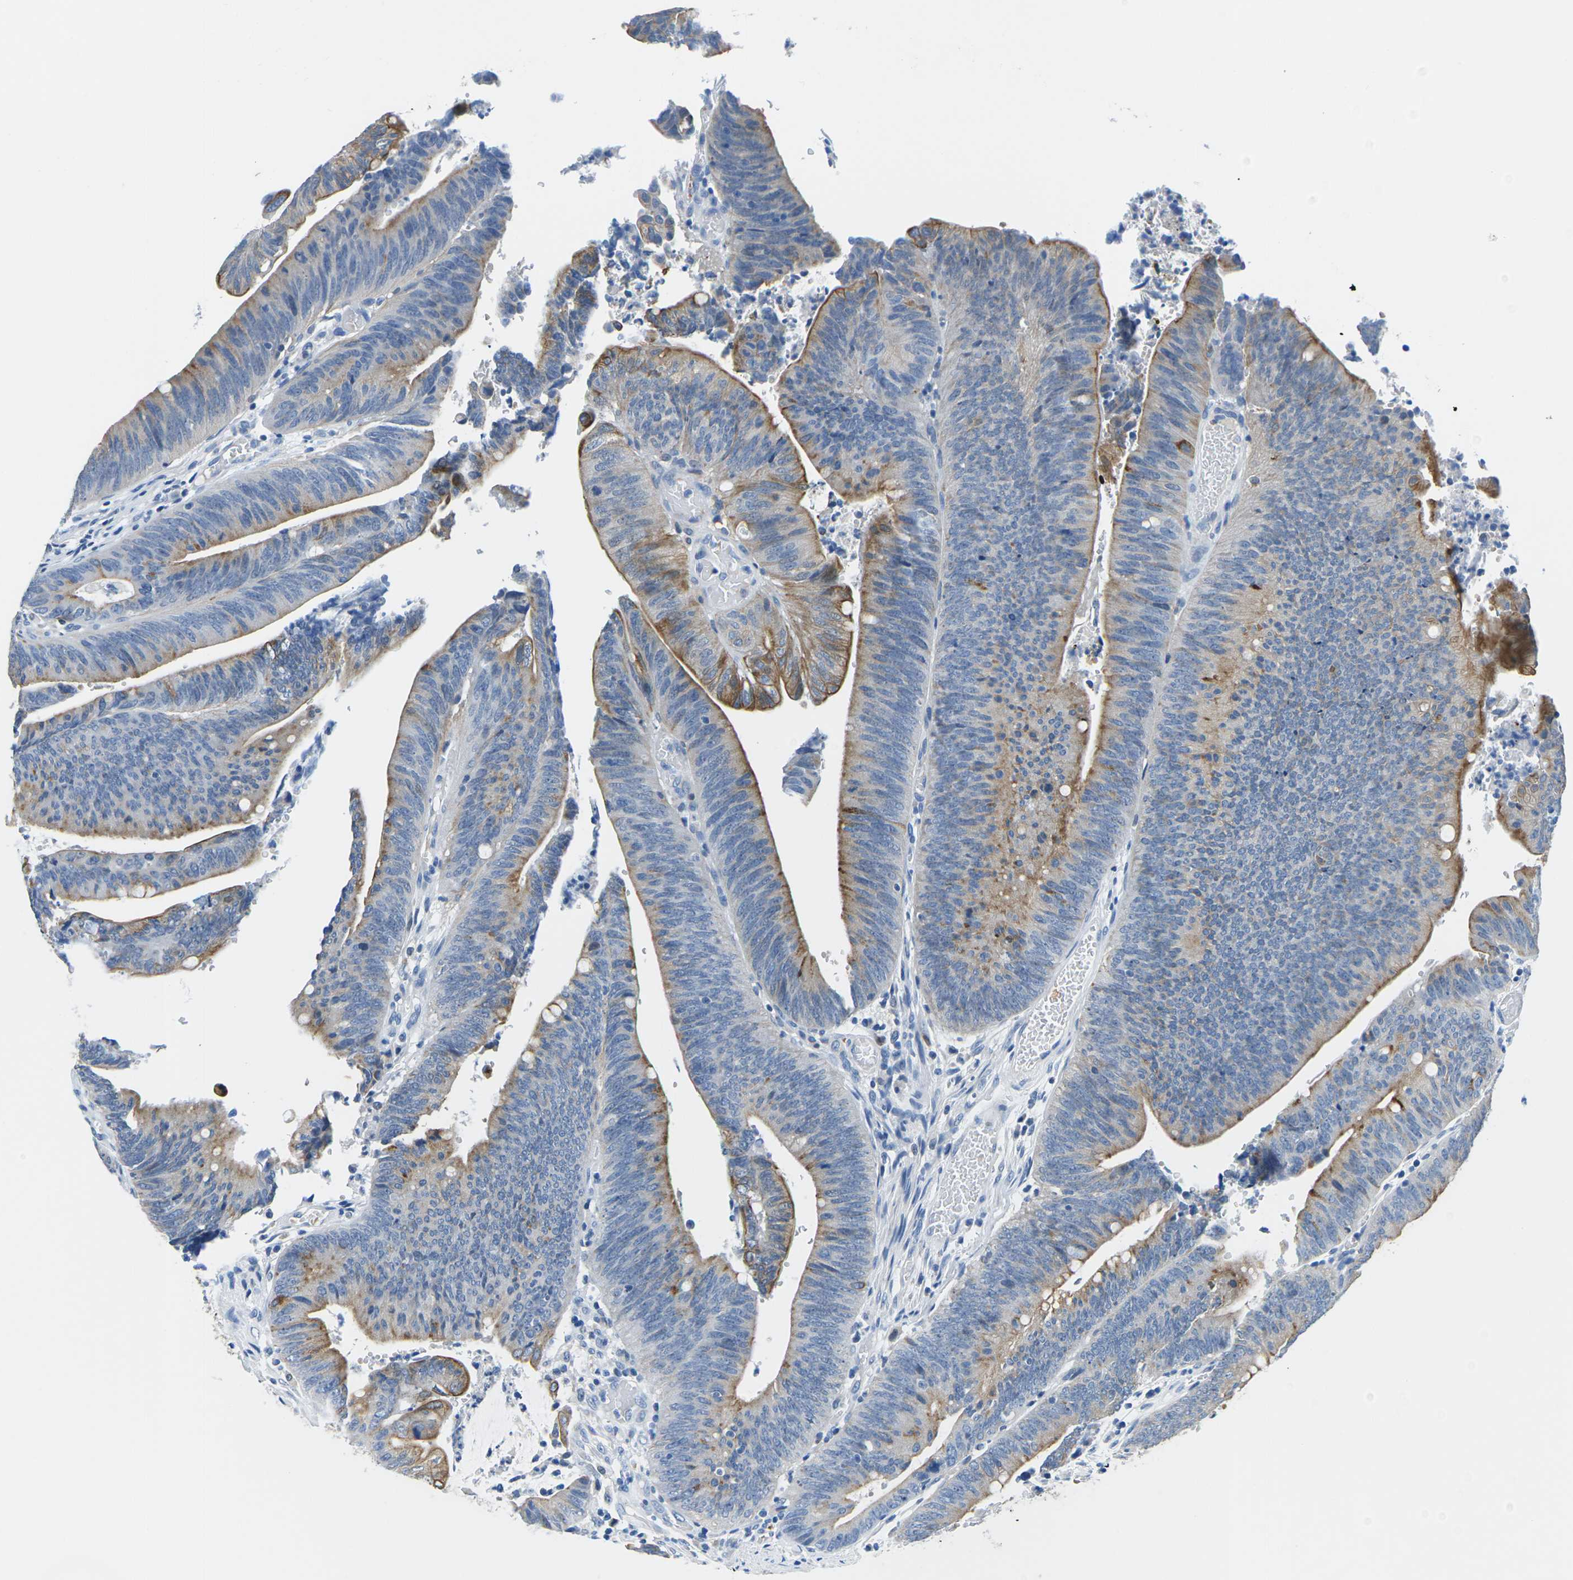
{"staining": {"intensity": "moderate", "quantity": "25%-75%", "location": "cytoplasmic/membranous"}, "tissue": "colorectal cancer", "cell_type": "Tumor cells", "image_type": "cancer", "snomed": [{"axis": "morphology", "description": "Normal tissue, NOS"}, {"axis": "morphology", "description": "Adenocarcinoma, NOS"}, {"axis": "topography", "description": "Rectum"}], "caption": "Immunohistochemical staining of human colorectal cancer (adenocarcinoma) reveals medium levels of moderate cytoplasmic/membranous positivity in approximately 25%-75% of tumor cells.", "gene": "TM6SF1", "patient": {"sex": "female", "age": 66}}